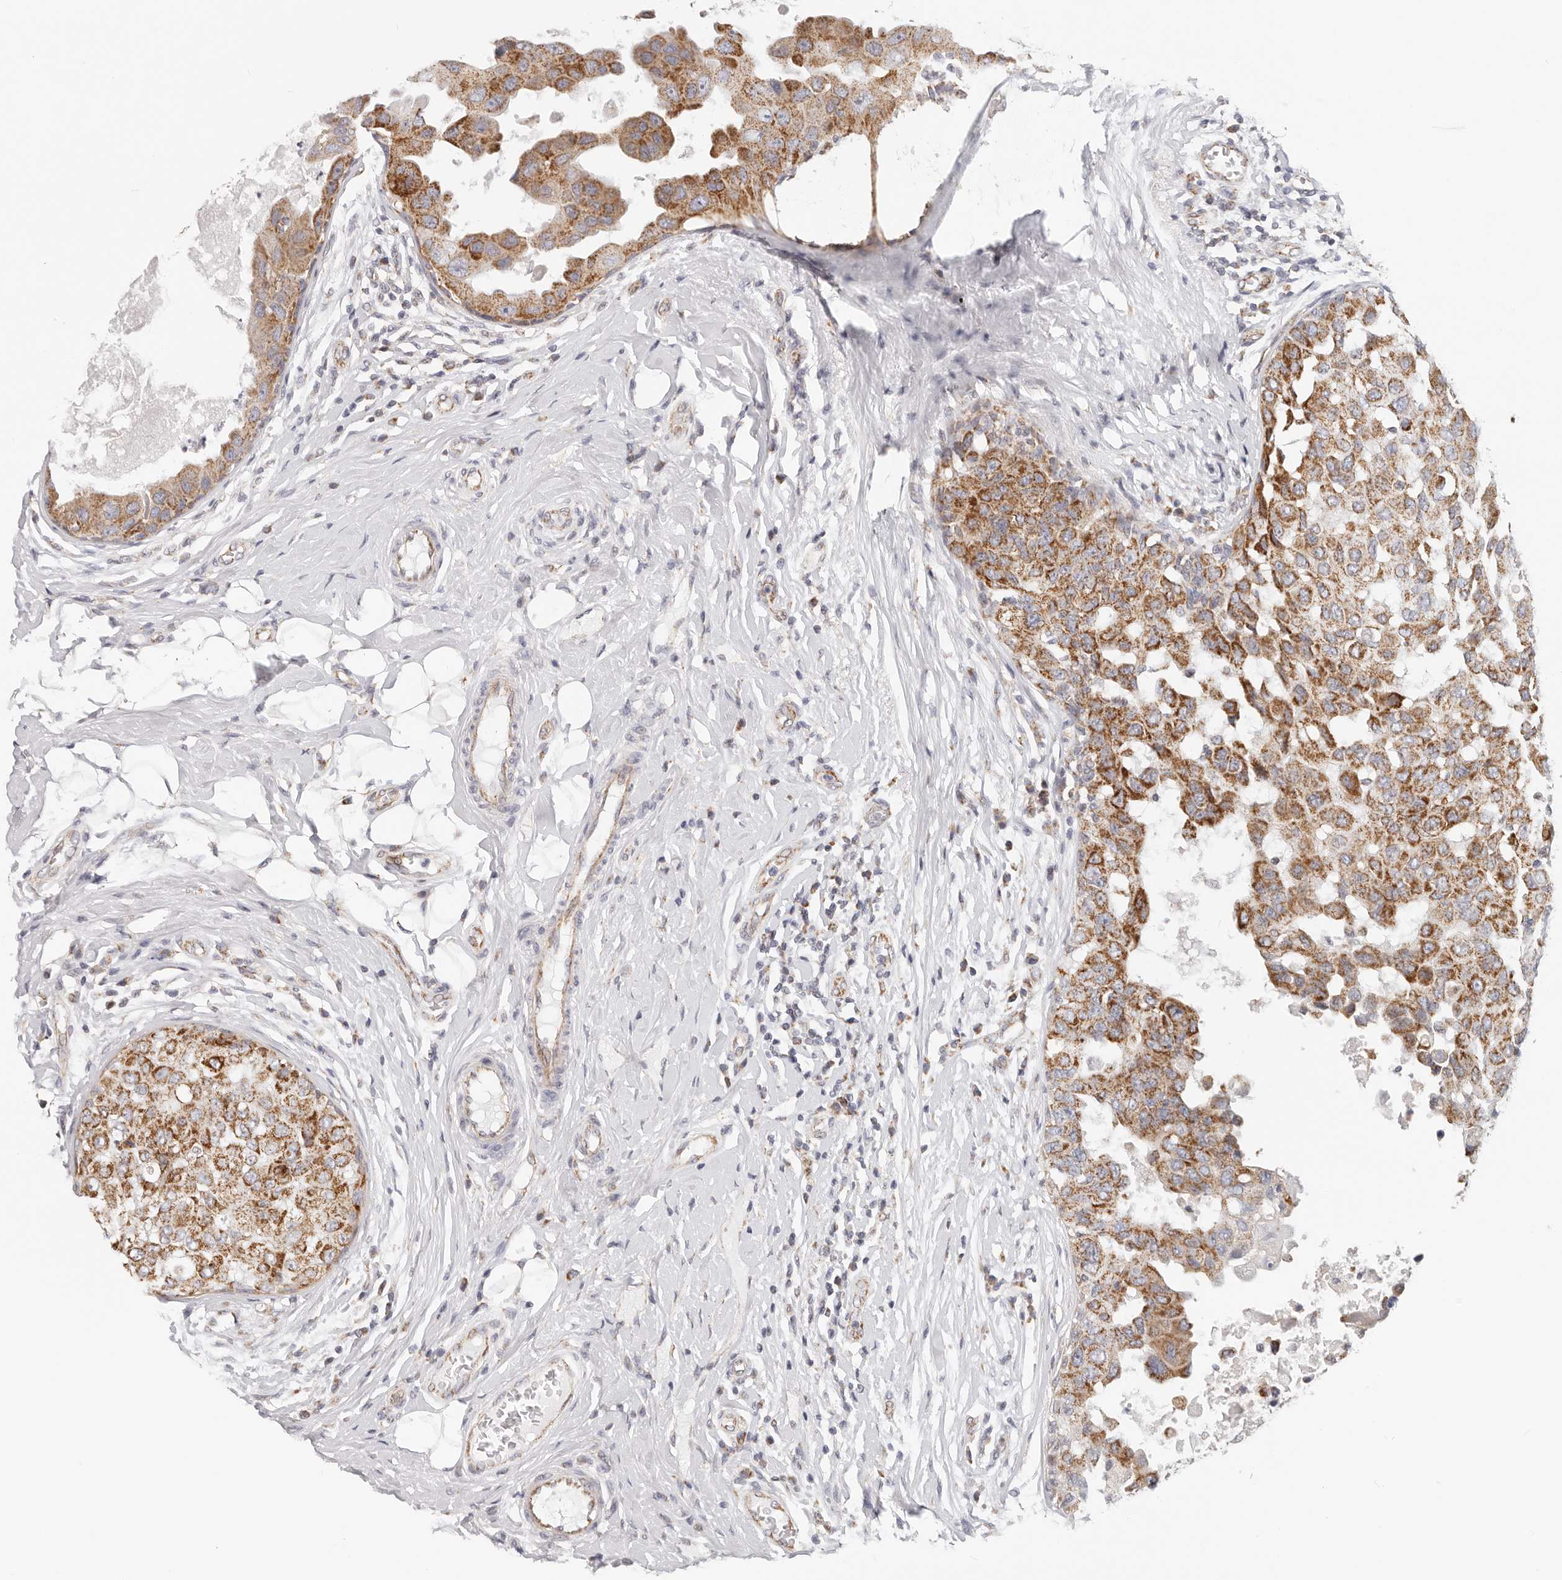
{"staining": {"intensity": "strong", "quantity": "25%-75%", "location": "cytoplasmic/membranous"}, "tissue": "breast cancer", "cell_type": "Tumor cells", "image_type": "cancer", "snomed": [{"axis": "morphology", "description": "Duct carcinoma"}, {"axis": "topography", "description": "Breast"}], "caption": "Immunohistochemistry (IHC) of invasive ductal carcinoma (breast) reveals high levels of strong cytoplasmic/membranous staining in about 25%-75% of tumor cells. Immunohistochemistry stains the protein of interest in brown and the nuclei are stained blue.", "gene": "AFDN", "patient": {"sex": "female", "age": 27}}